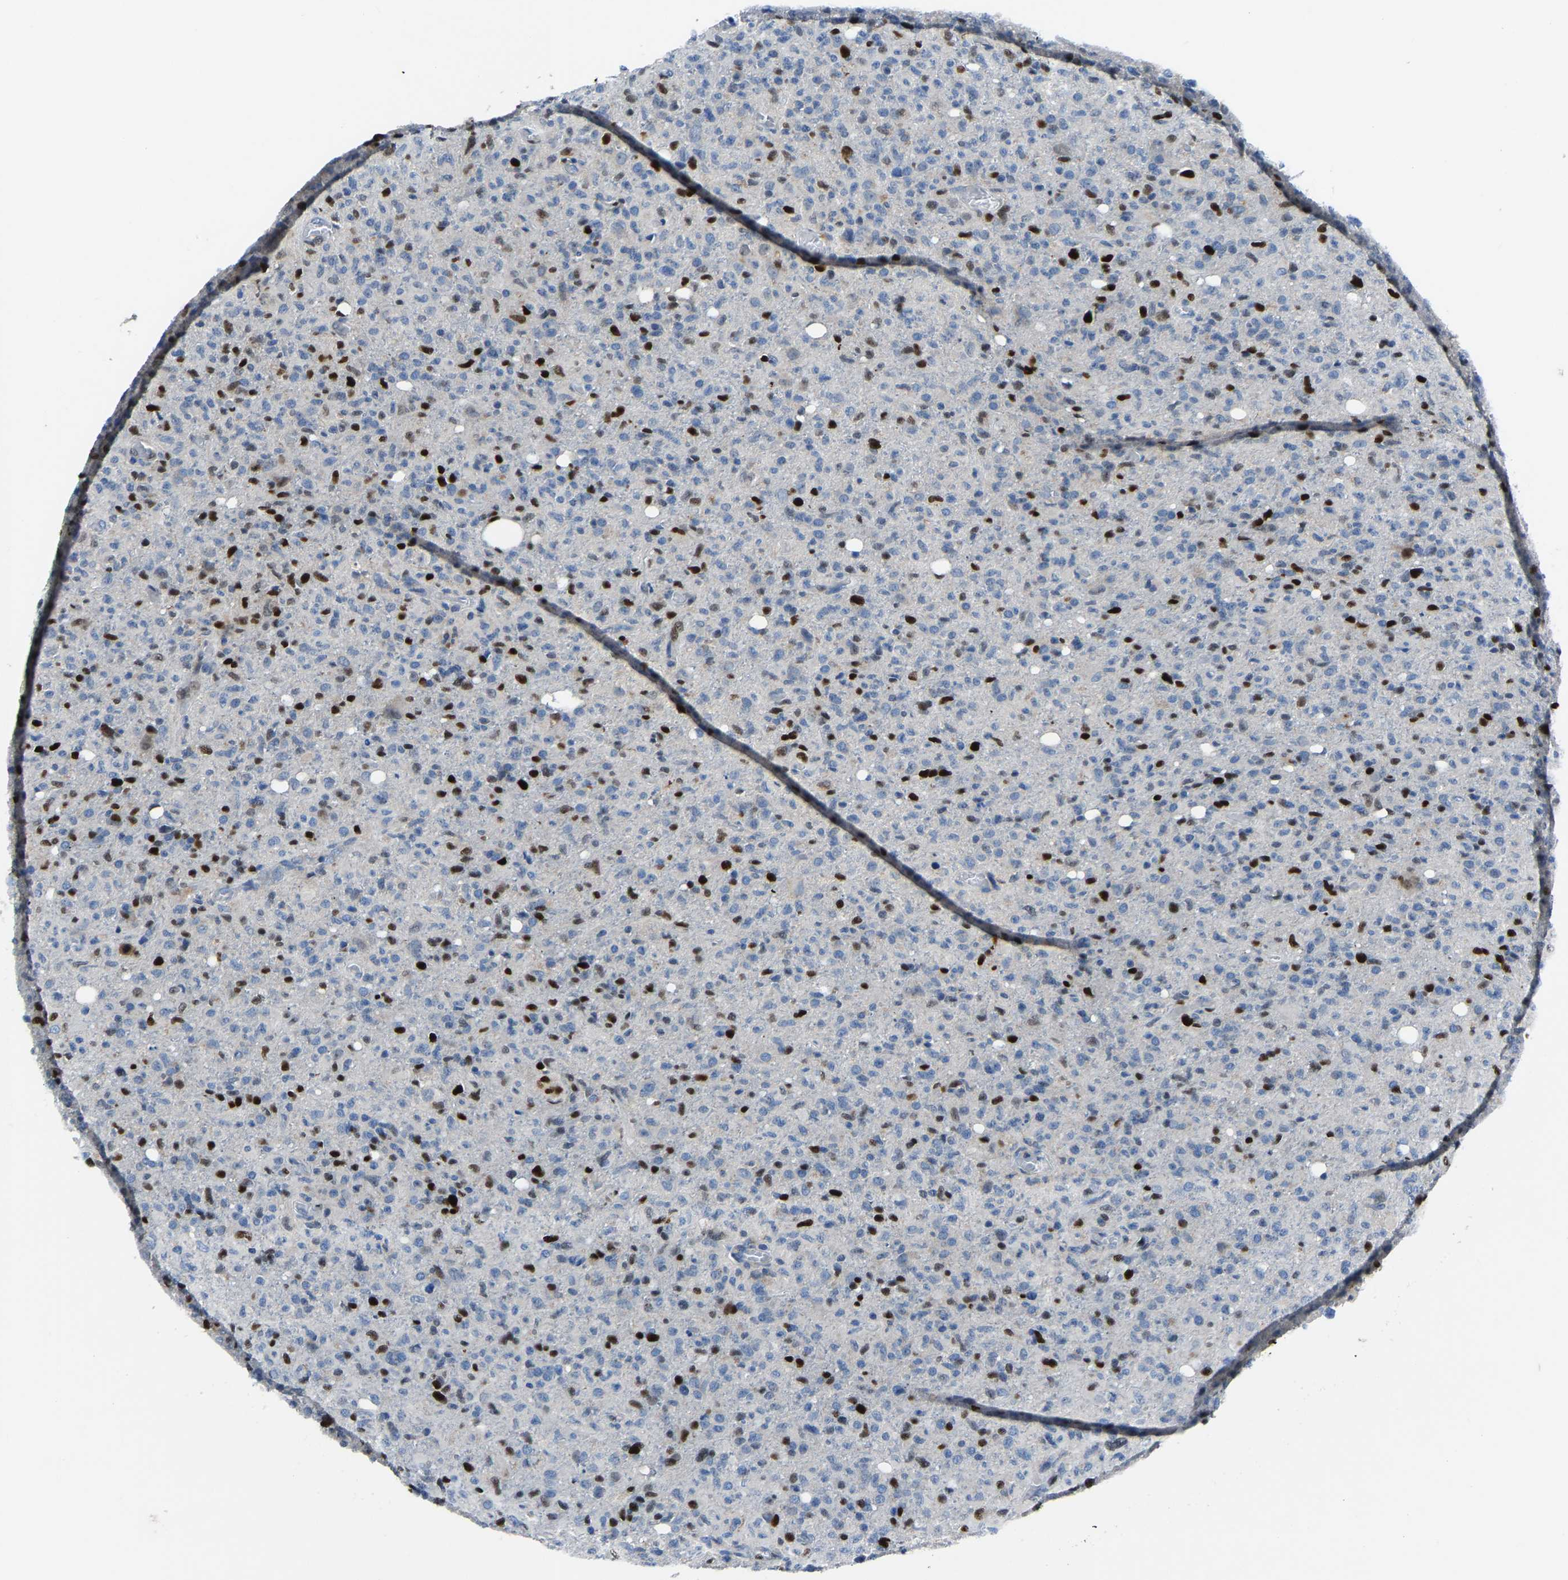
{"staining": {"intensity": "strong", "quantity": "<25%", "location": "nuclear"}, "tissue": "glioma", "cell_type": "Tumor cells", "image_type": "cancer", "snomed": [{"axis": "morphology", "description": "Glioma, malignant, High grade"}, {"axis": "topography", "description": "Brain"}], "caption": "Strong nuclear staining for a protein is present in about <25% of tumor cells of glioma using immunohistochemistry.", "gene": "EGR1", "patient": {"sex": "female", "age": 57}}